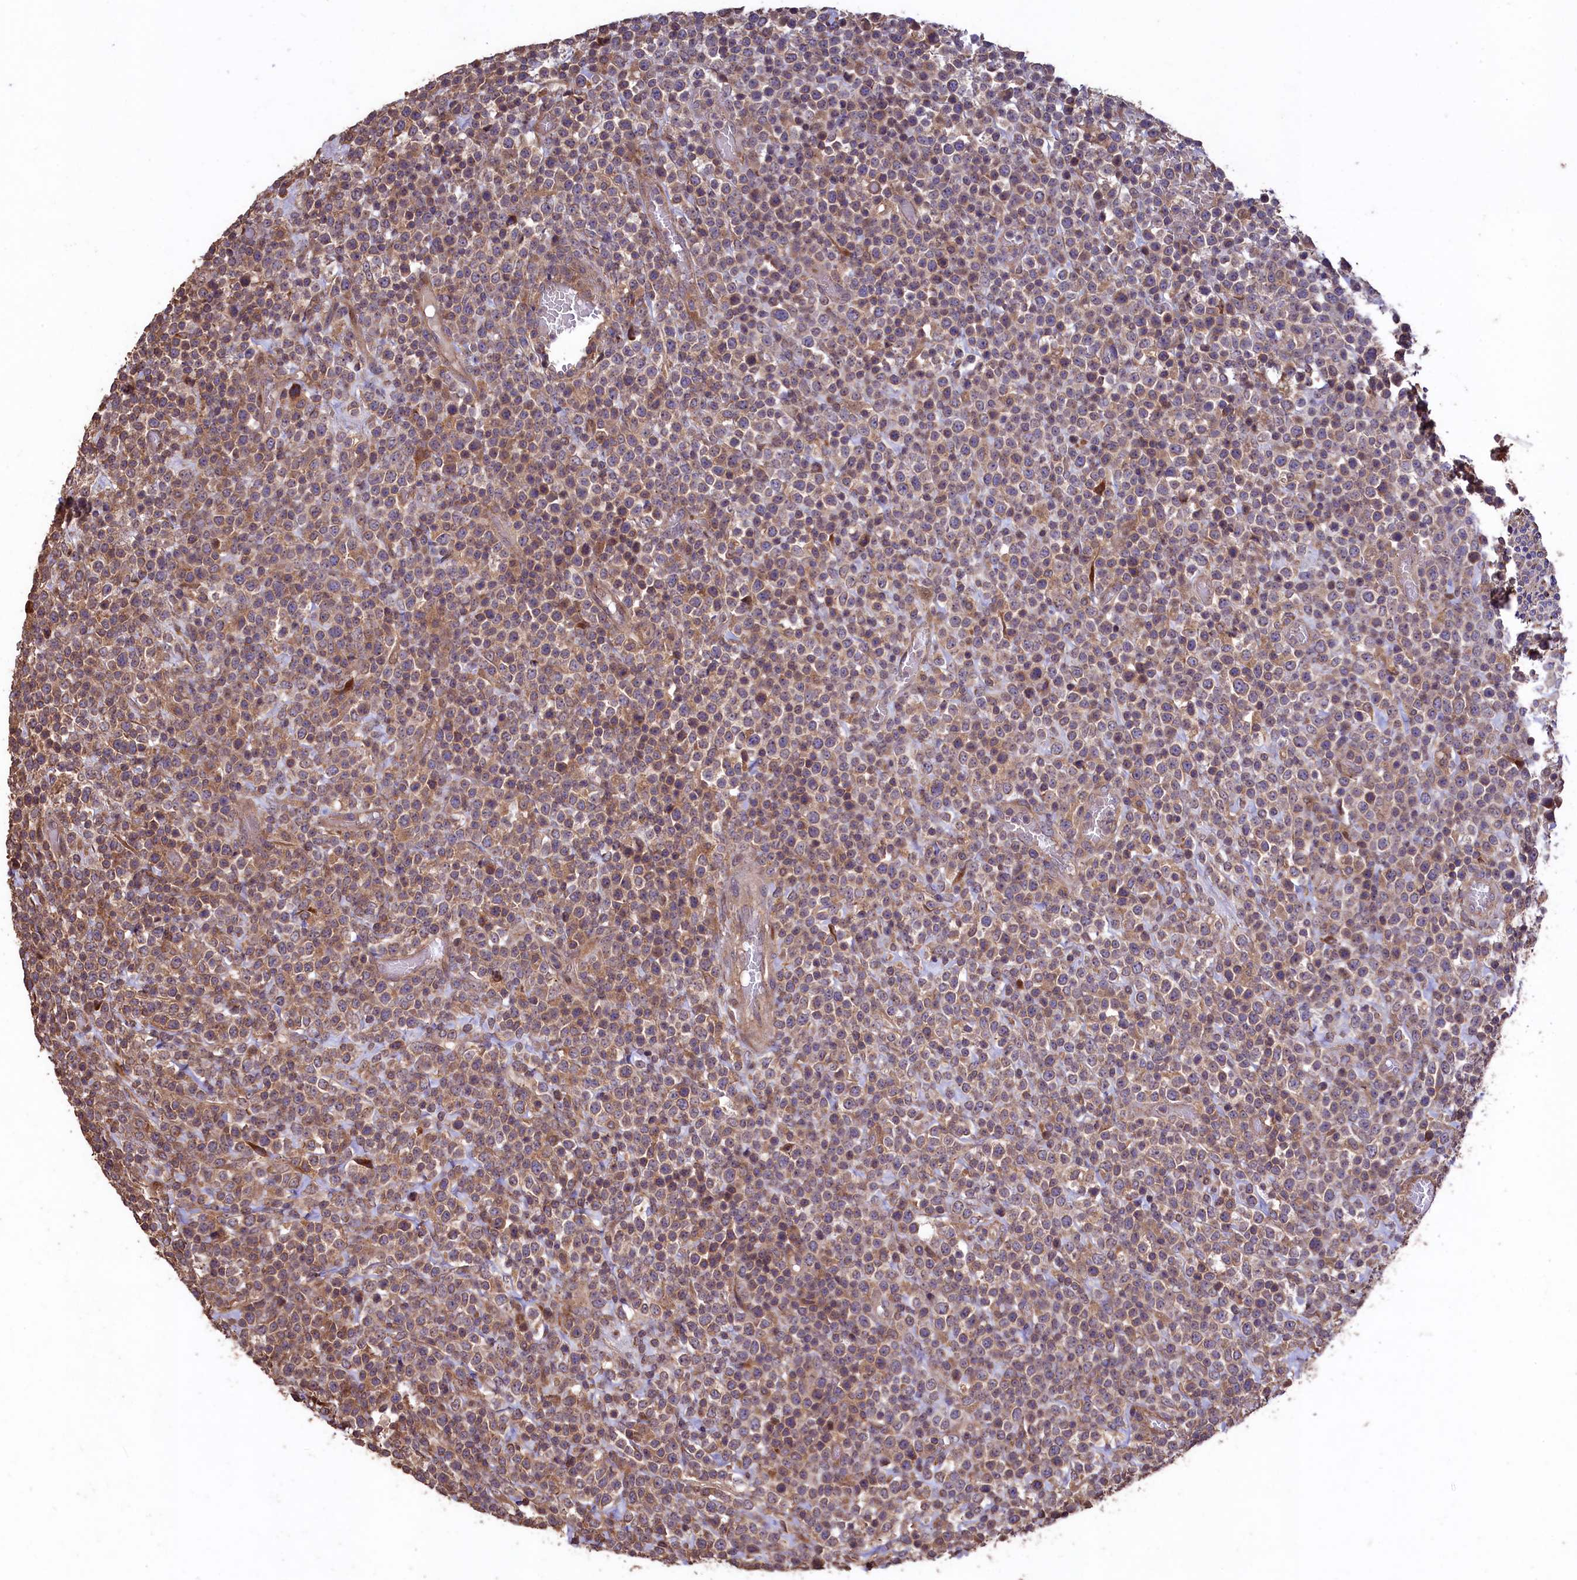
{"staining": {"intensity": "weak", "quantity": ">75%", "location": "cytoplasmic/membranous"}, "tissue": "lymphoma", "cell_type": "Tumor cells", "image_type": "cancer", "snomed": [{"axis": "morphology", "description": "Malignant lymphoma, non-Hodgkin's type, High grade"}, {"axis": "topography", "description": "Colon"}], "caption": "The image displays a brown stain indicating the presence of a protein in the cytoplasmic/membranous of tumor cells in malignant lymphoma, non-Hodgkin's type (high-grade). Nuclei are stained in blue.", "gene": "TMEM98", "patient": {"sex": "female", "age": 53}}